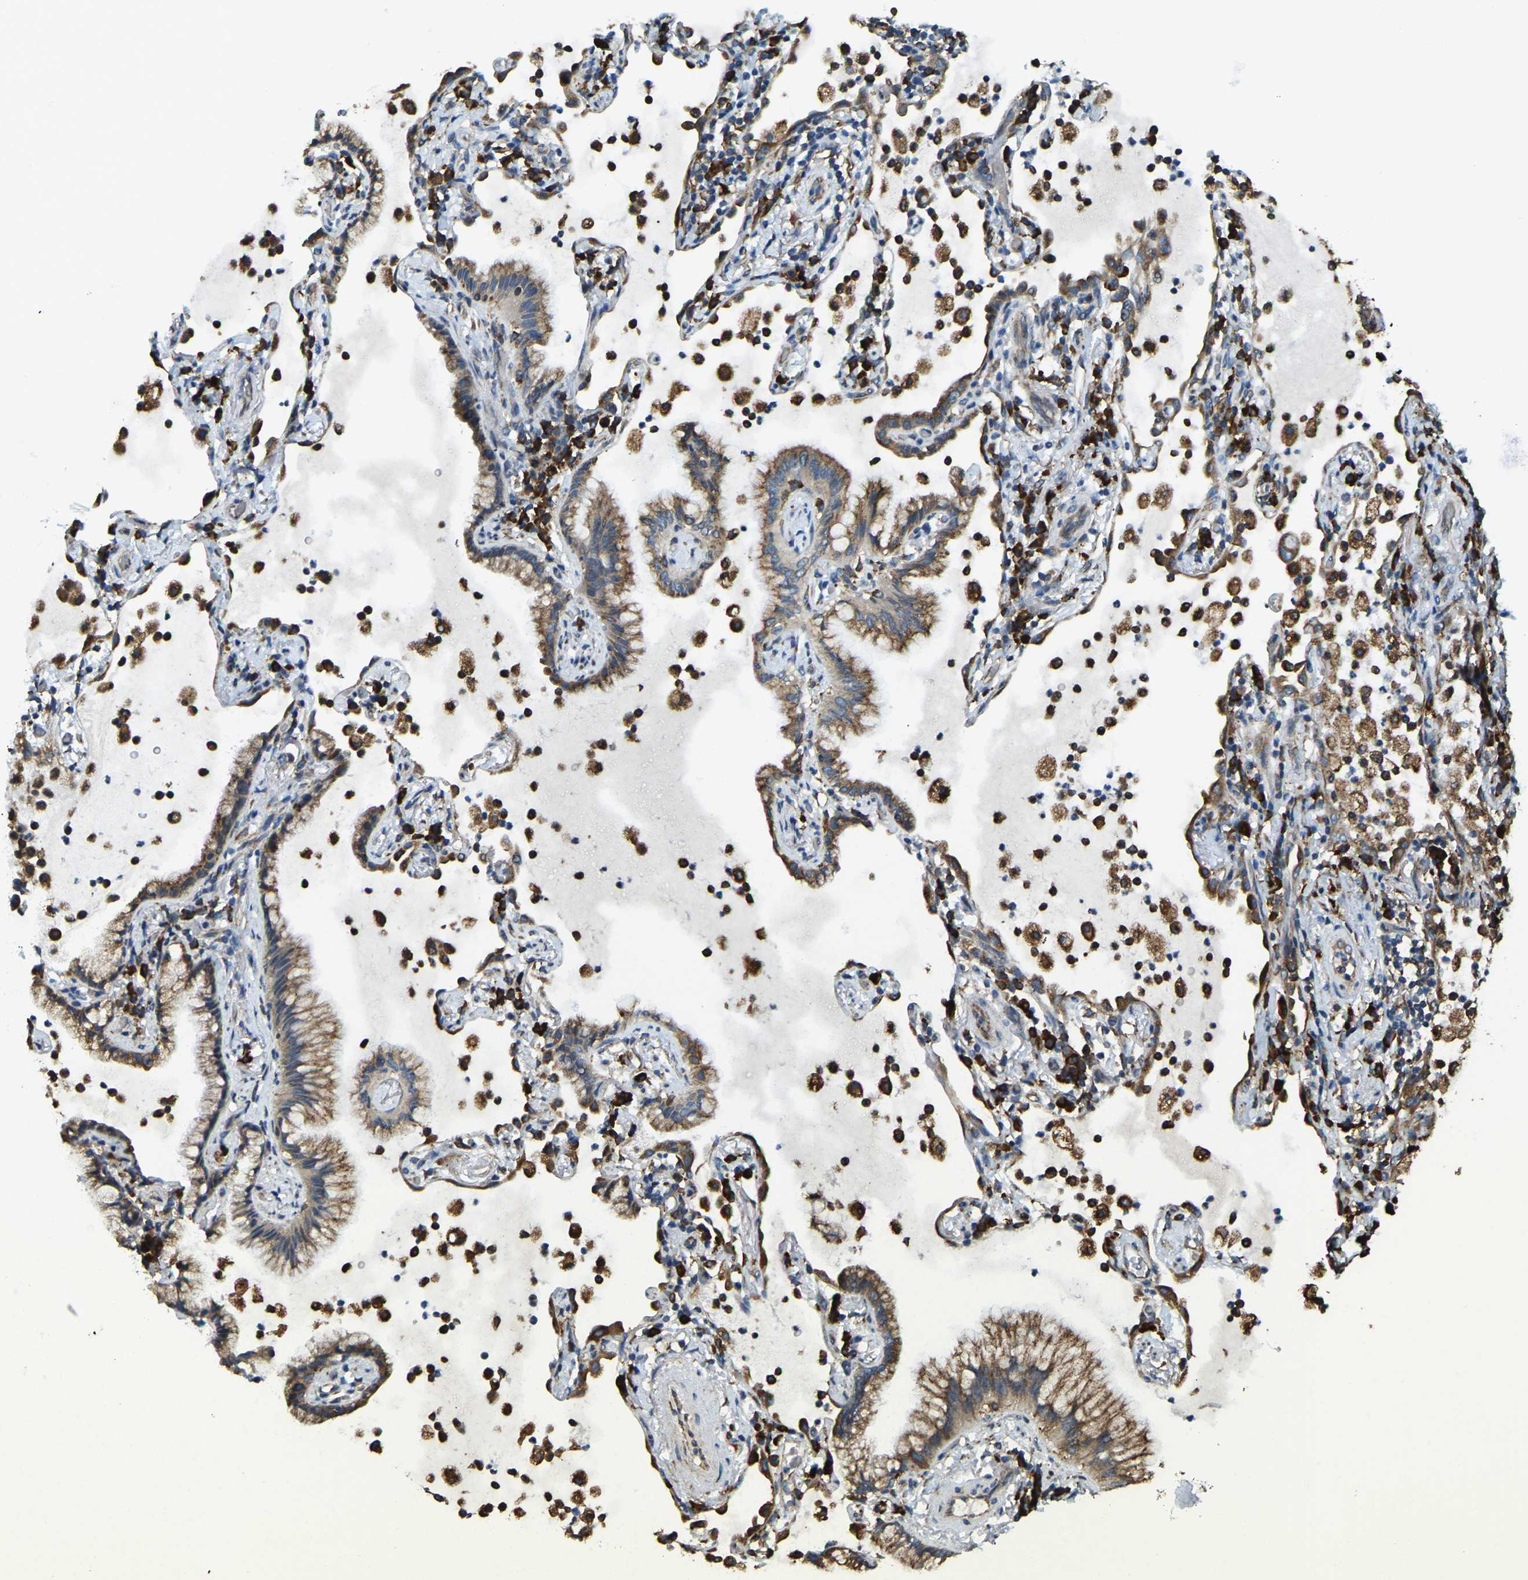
{"staining": {"intensity": "moderate", "quantity": ">75%", "location": "cytoplasmic/membranous"}, "tissue": "lung cancer", "cell_type": "Tumor cells", "image_type": "cancer", "snomed": [{"axis": "morphology", "description": "Adenocarcinoma, NOS"}, {"axis": "topography", "description": "Lung"}], "caption": "Immunohistochemistry (IHC) histopathology image of human adenocarcinoma (lung) stained for a protein (brown), which shows medium levels of moderate cytoplasmic/membranous expression in about >75% of tumor cells.", "gene": "RNF115", "patient": {"sex": "female", "age": 70}}